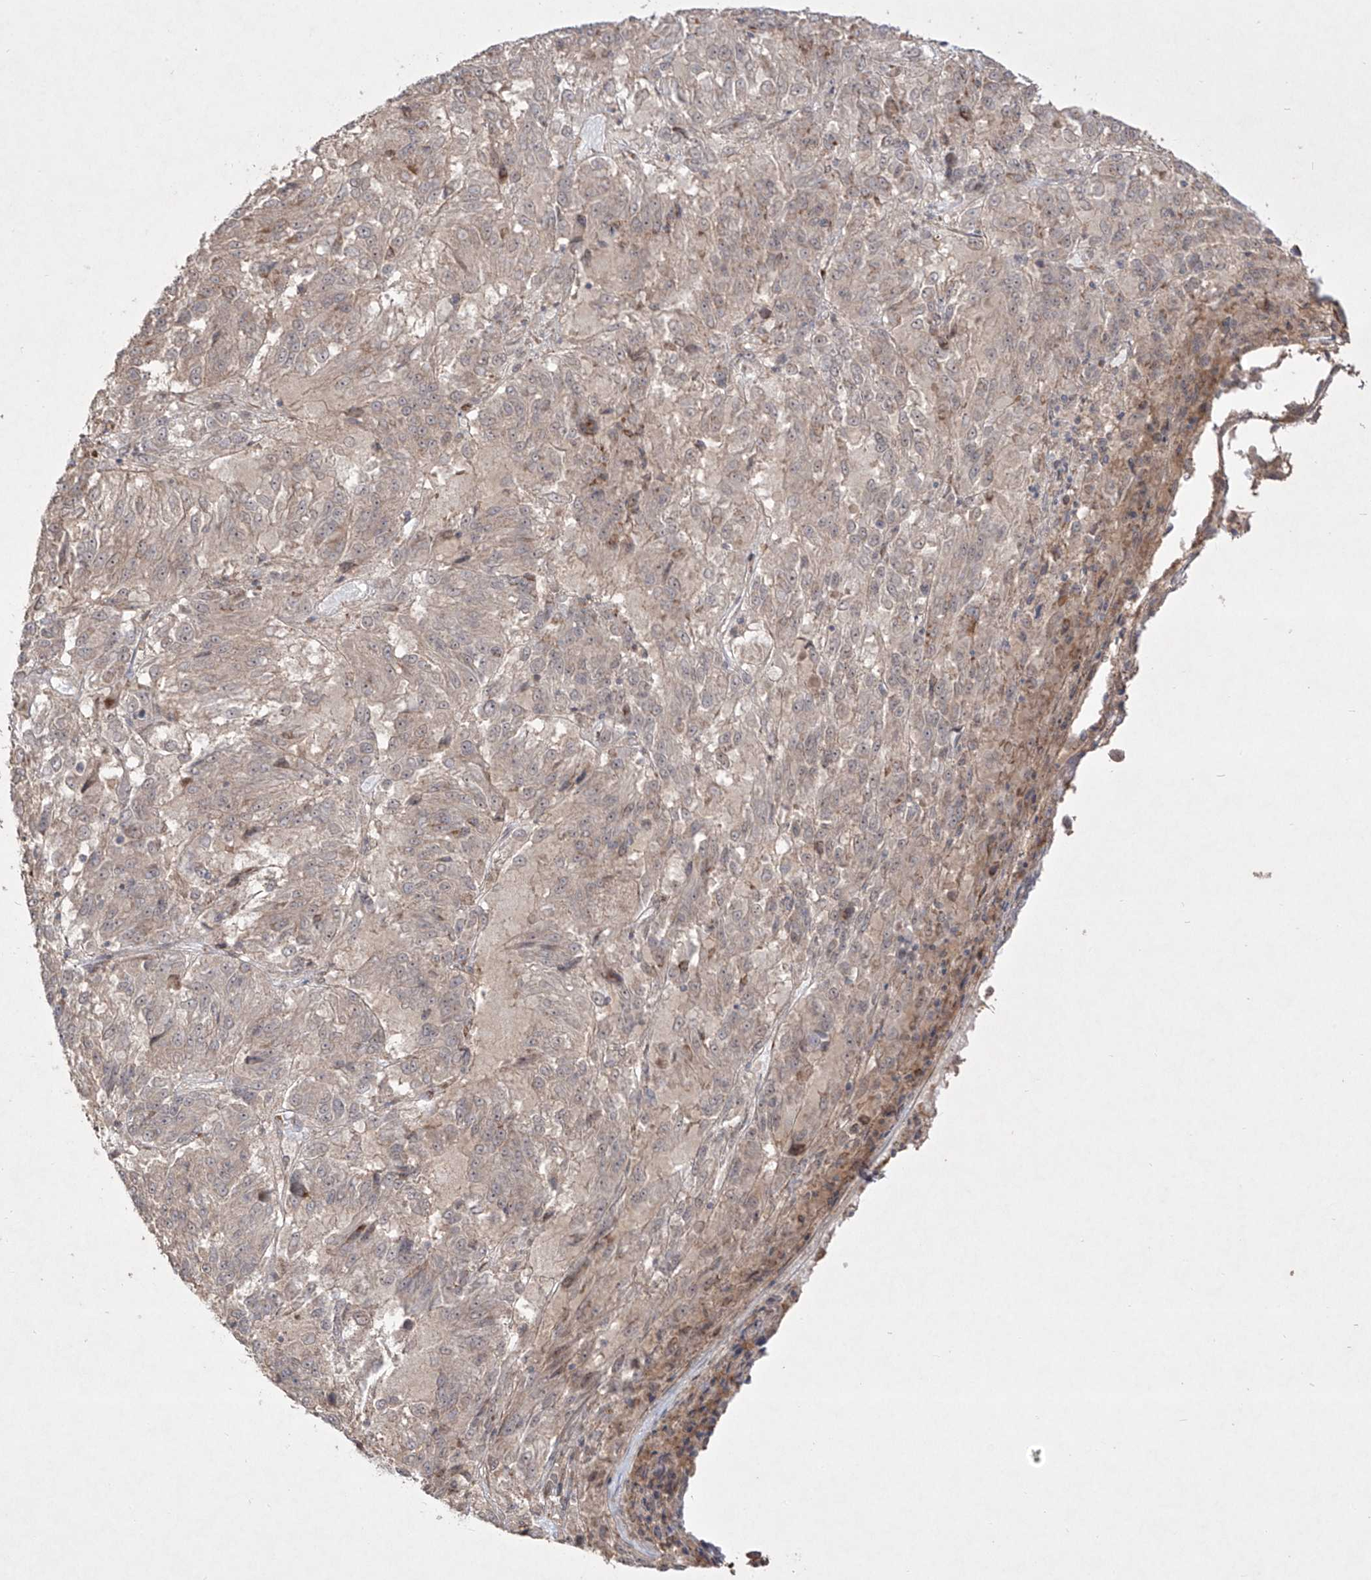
{"staining": {"intensity": "negative", "quantity": "none", "location": "none"}, "tissue": "melanoma", "cell_type": "Tumor cells", "image_type": "cancer", "snomed": [{"axis": "morphology", "description": "Malignant melanoma, Metastatic site"}, {"axis": "topography", "description": "Lung"}], "caption": "Malignant melanoma (metastatic site) was stained to show a protein in brown. There is no significant expression in tumor cells.", "gene": "KDM1B", "patient": {"sex": "male", "age": 64}}